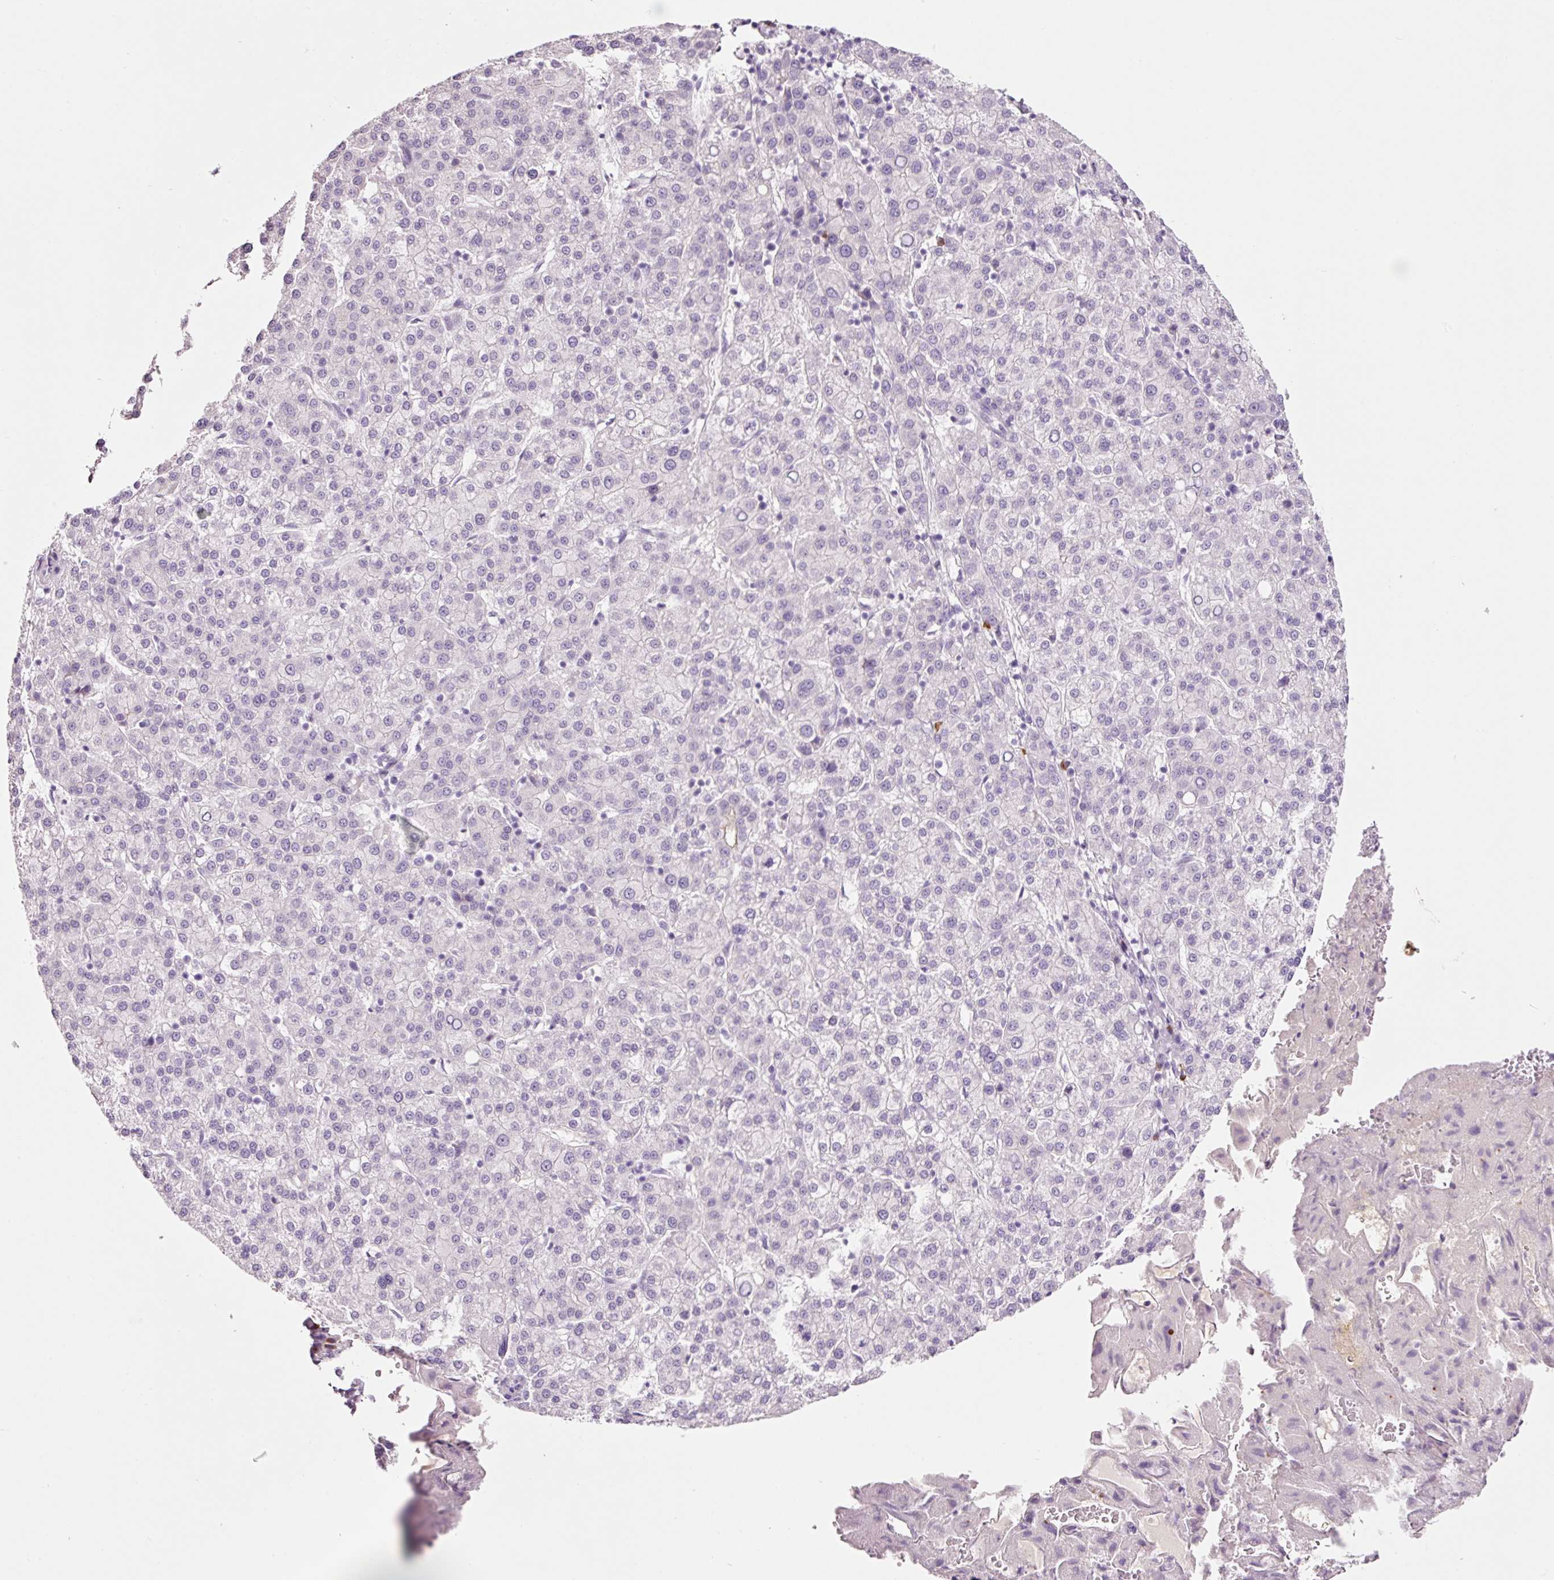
{"staining": {"intensity": "negative", "quantity": "none", "location": "none"}, "tissue": "liver cancer", "cell_type": "Tumor cells", "image_type": "cancer", "snomed": [{"axis": "morphology", "description": "Carcinoma, Hepatocellular, NOS"}, {"axis": "topography", "description": "Liver"}], "caption": "Immunohistochemical staining of human hepatocellular carcinoma (liver) displays no significant positivity in tumor cells.", "gene": "KLF1", "patient": {"sex": "female", "age": 58}}